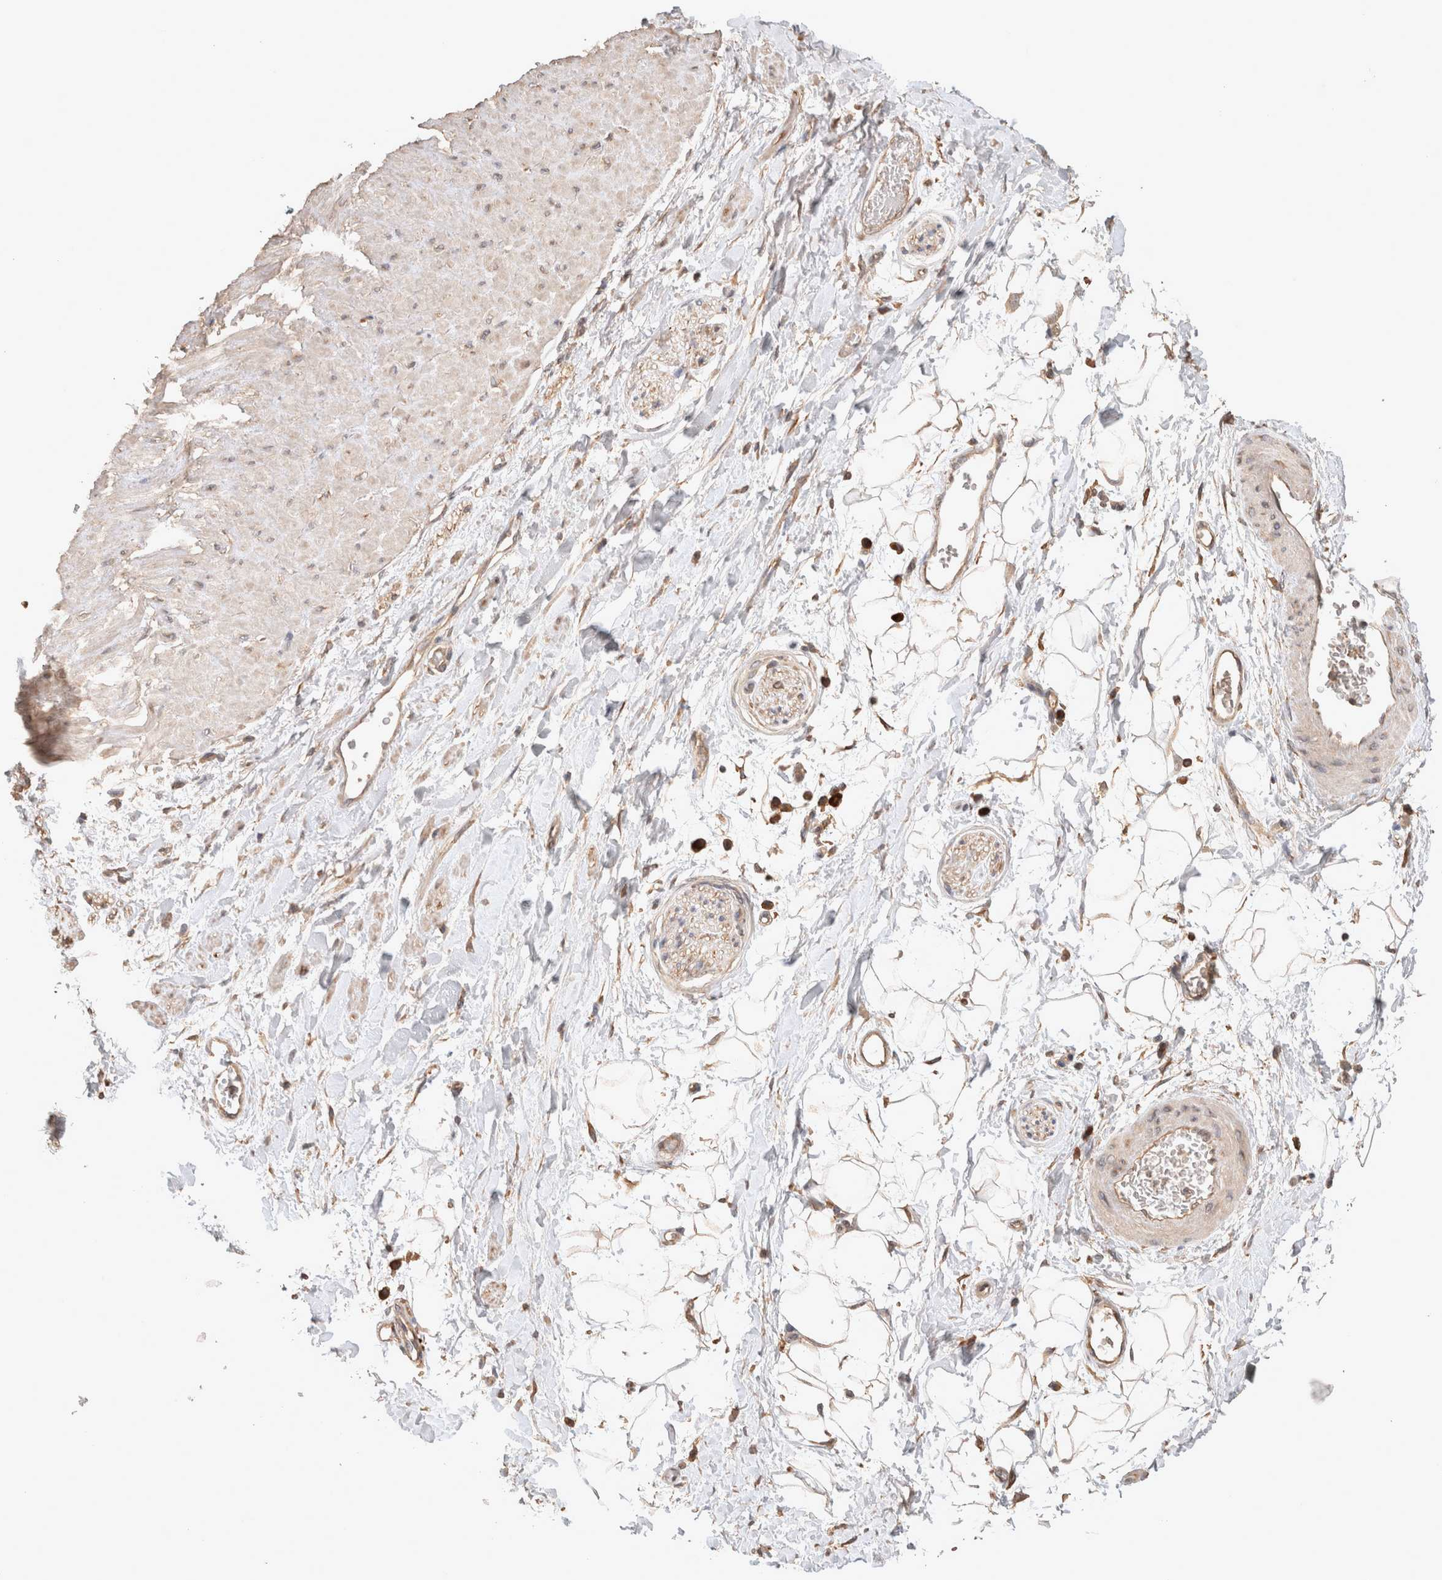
{"staining": {"intensity": "moderate", "quantity": ">75%", "location": "cytoplasmic/membranous"}, "tissue": "adipose tissue", "cell_type": "Adipocytes", "image_type": "normal", "snomed": [{"axis": "morphology", "description": "Normal tissue, NOS"}, {"axis": "topography", "description": "Soft tissue"}], "caption": "Immunohistochemical staining of unremarkable adipose tissue shows >75% levels of moderate cytoplasmic/membranous protein staining in about >75% of adipocytes.", "gene": "HROB", "patient": {"sex": "male", "age": 72}}